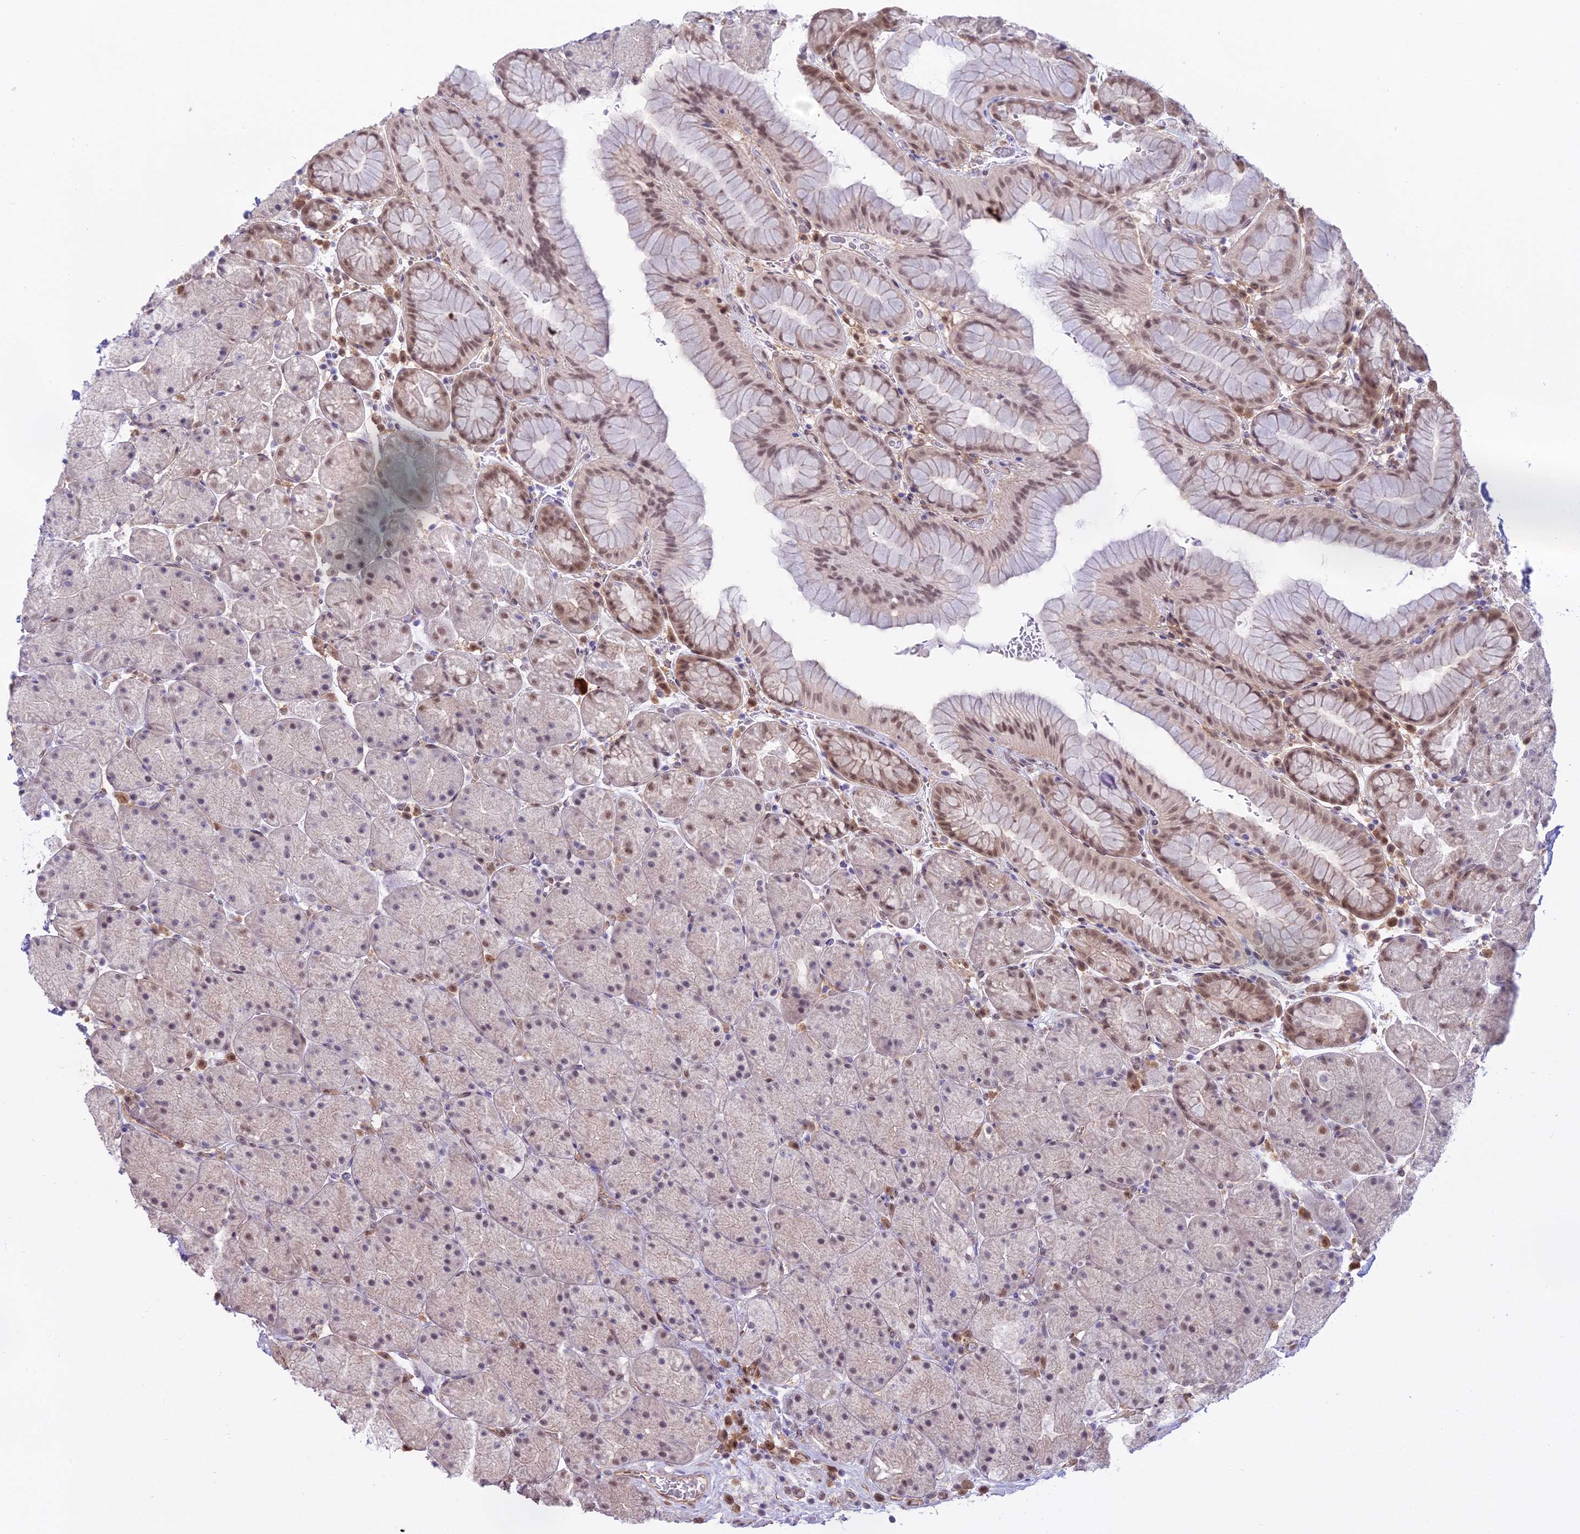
{"staining": {"intensity": "moderate", "quantity": ">75%", "location": "nuclear"}, "tissue": "stomach", "cell_type": "Glandular cells", "image_type": "normal", "snomed": [{"axis": "morphology", "description": "Normal tissue, NOS"}, {"axis": "topography", "description": "Stomach, upper"}, {"axis": "topography", "description": "Stomach, lower"}], "caption": "A high-resolution micrograph shows immunohistochemistry staining of normal stomach, which displays moderate nuclear staining in approximately >75% of glandular cells.", "gene": "BLNK", "patient": {"sex": "male", "age": 67}}